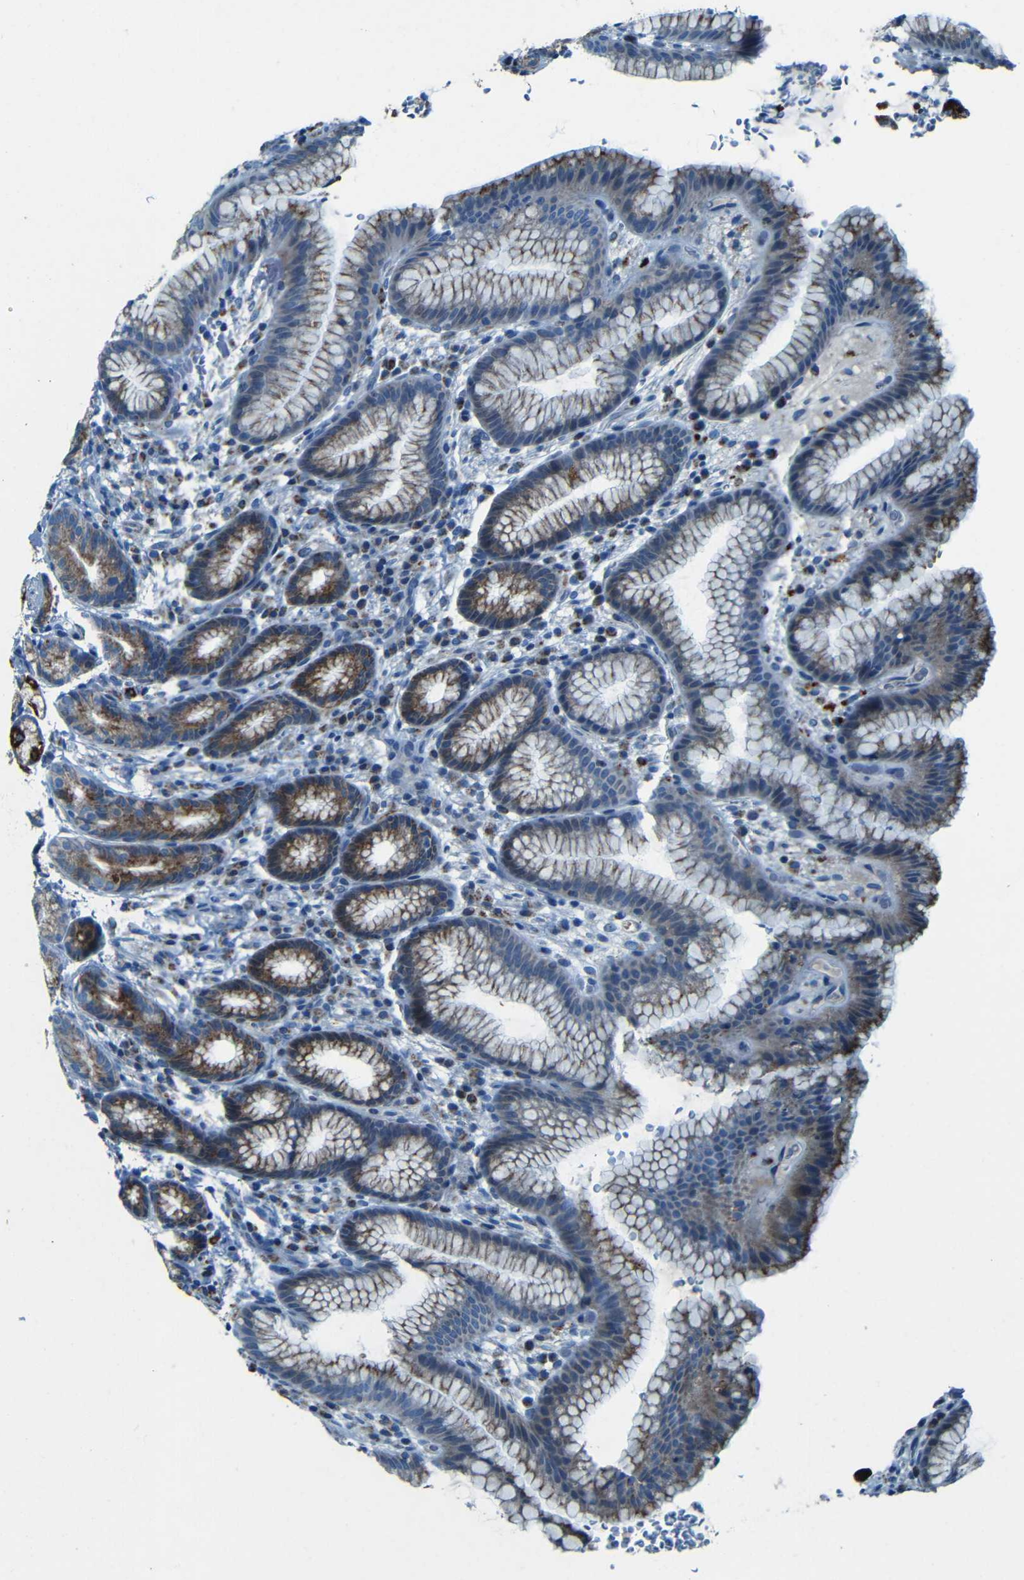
{"staining": {"intensity": "strong", "quantity": "25%-75%", "location": "cytoplasmic/membranous"}, "tissue": "stomach", "cell_type": "Glandular cells", "image_type": "normal", "snomed": [{"axis": "morphology", "description": "Normal tissue, NOS"}, {"axis": "topography", "description": "Stomach, lower"}], "caption": "DAB immunohistochemical staining of unremarkable stomach demonstrates strong cytoplasmic/membranous protein staining in about 25%-75% of glandular cells.", "gene": "WSCD2", "patient": {"sex": "male", "age": 52}}